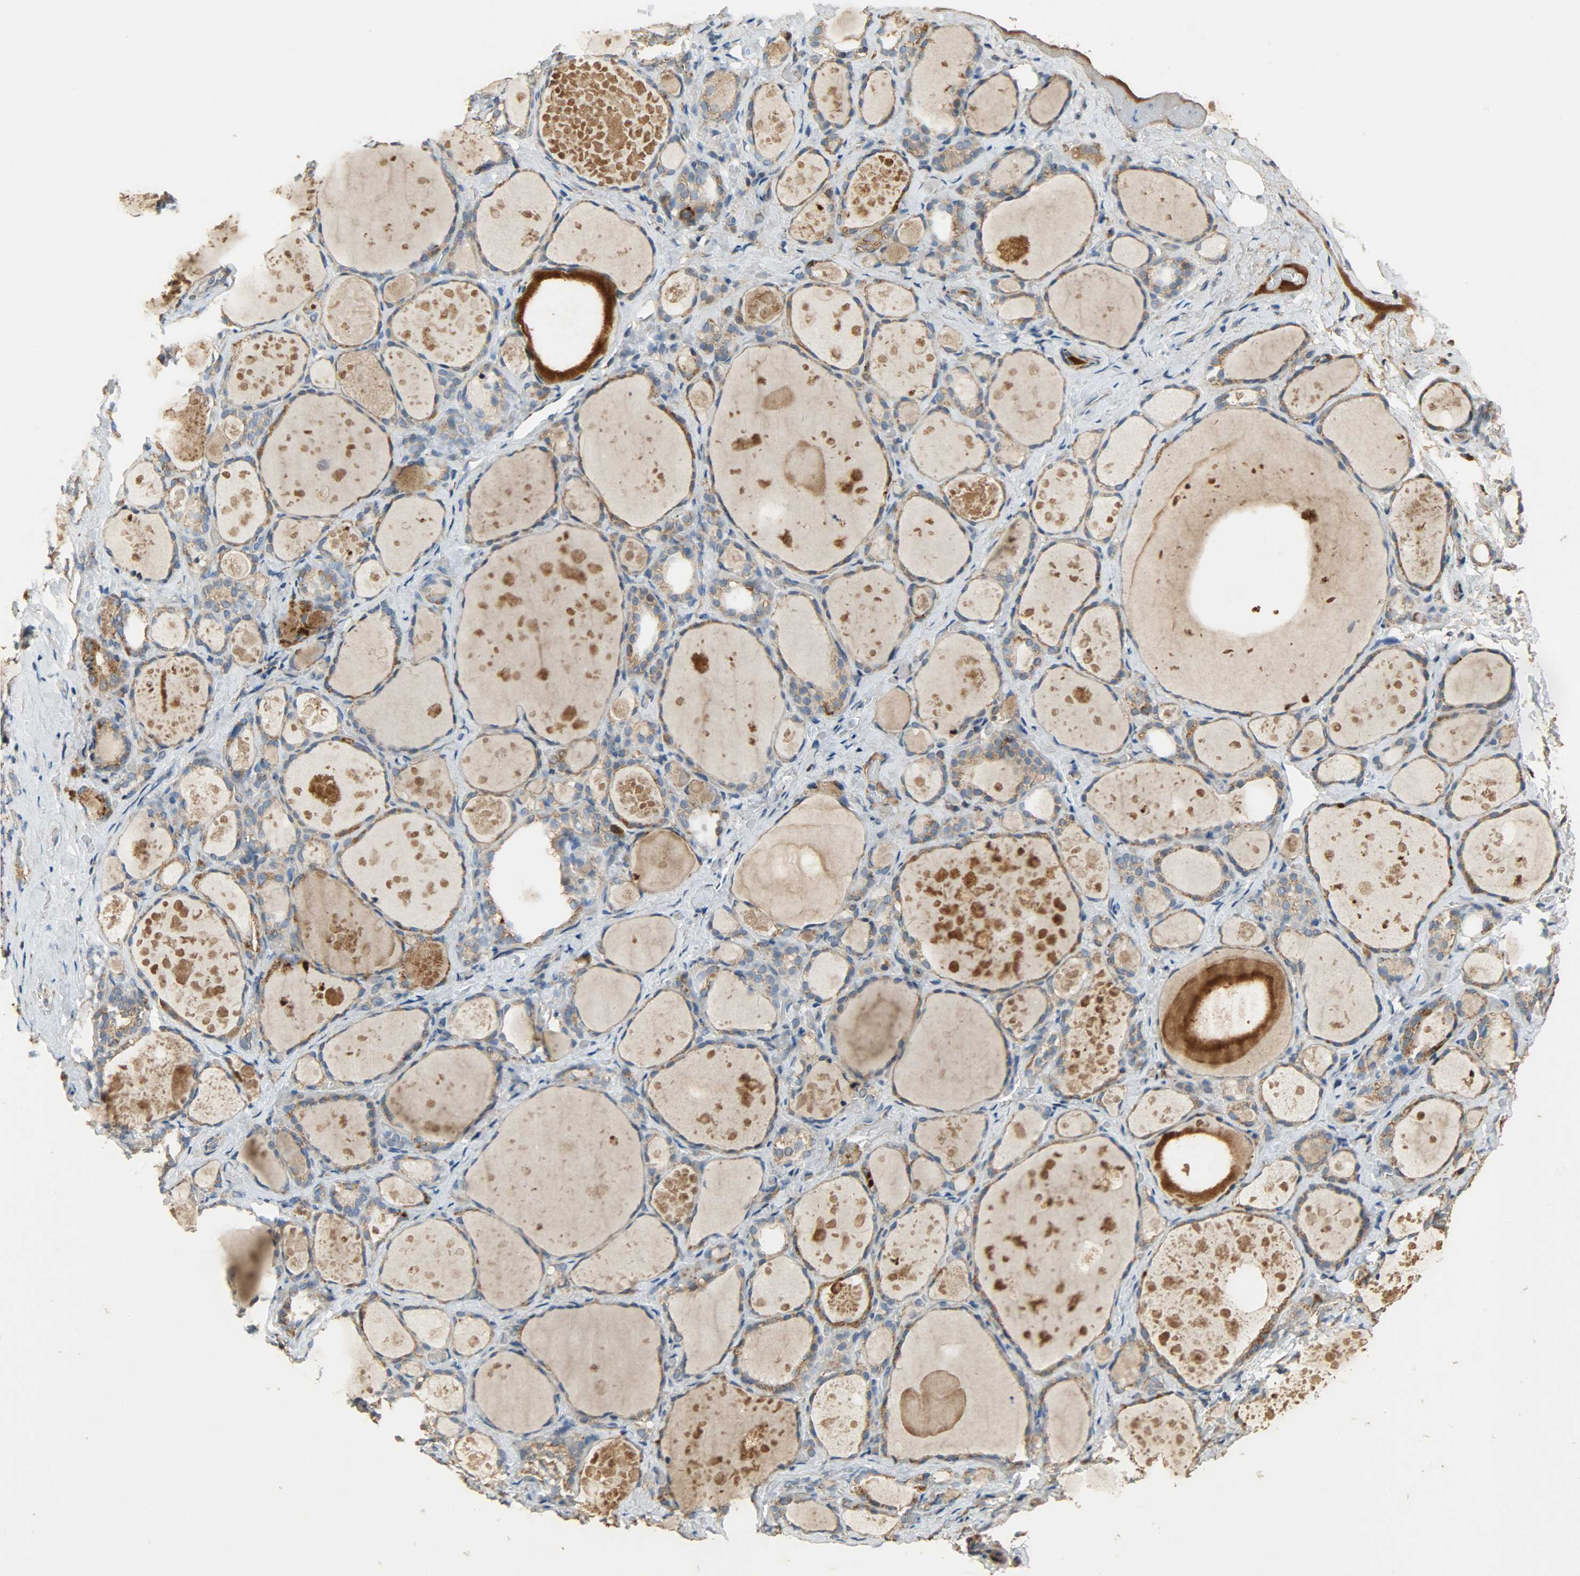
{"staining": {"intensity": "moderate", "quantity": ">75%", "location": "cytoplasmic/membranous"}, "tissue": "thyroid gland", "cell_type": "Glandular cells", "image_type": "normal", "snomed": [{"axis": "morphology", "description": "Normal tissue, NOS"}, {"axis": "topography", "description": "Thyroid gland"}], "caption": "Moderate cytoplasmic/membranous positivity is appreciated in about >75% of glandular cells in unremarkable thyroid gland. (IHC, brightfield microscopy, high magnification).", "gene": "HDHD5", "patient": {"sex": "female", "age": 75}}